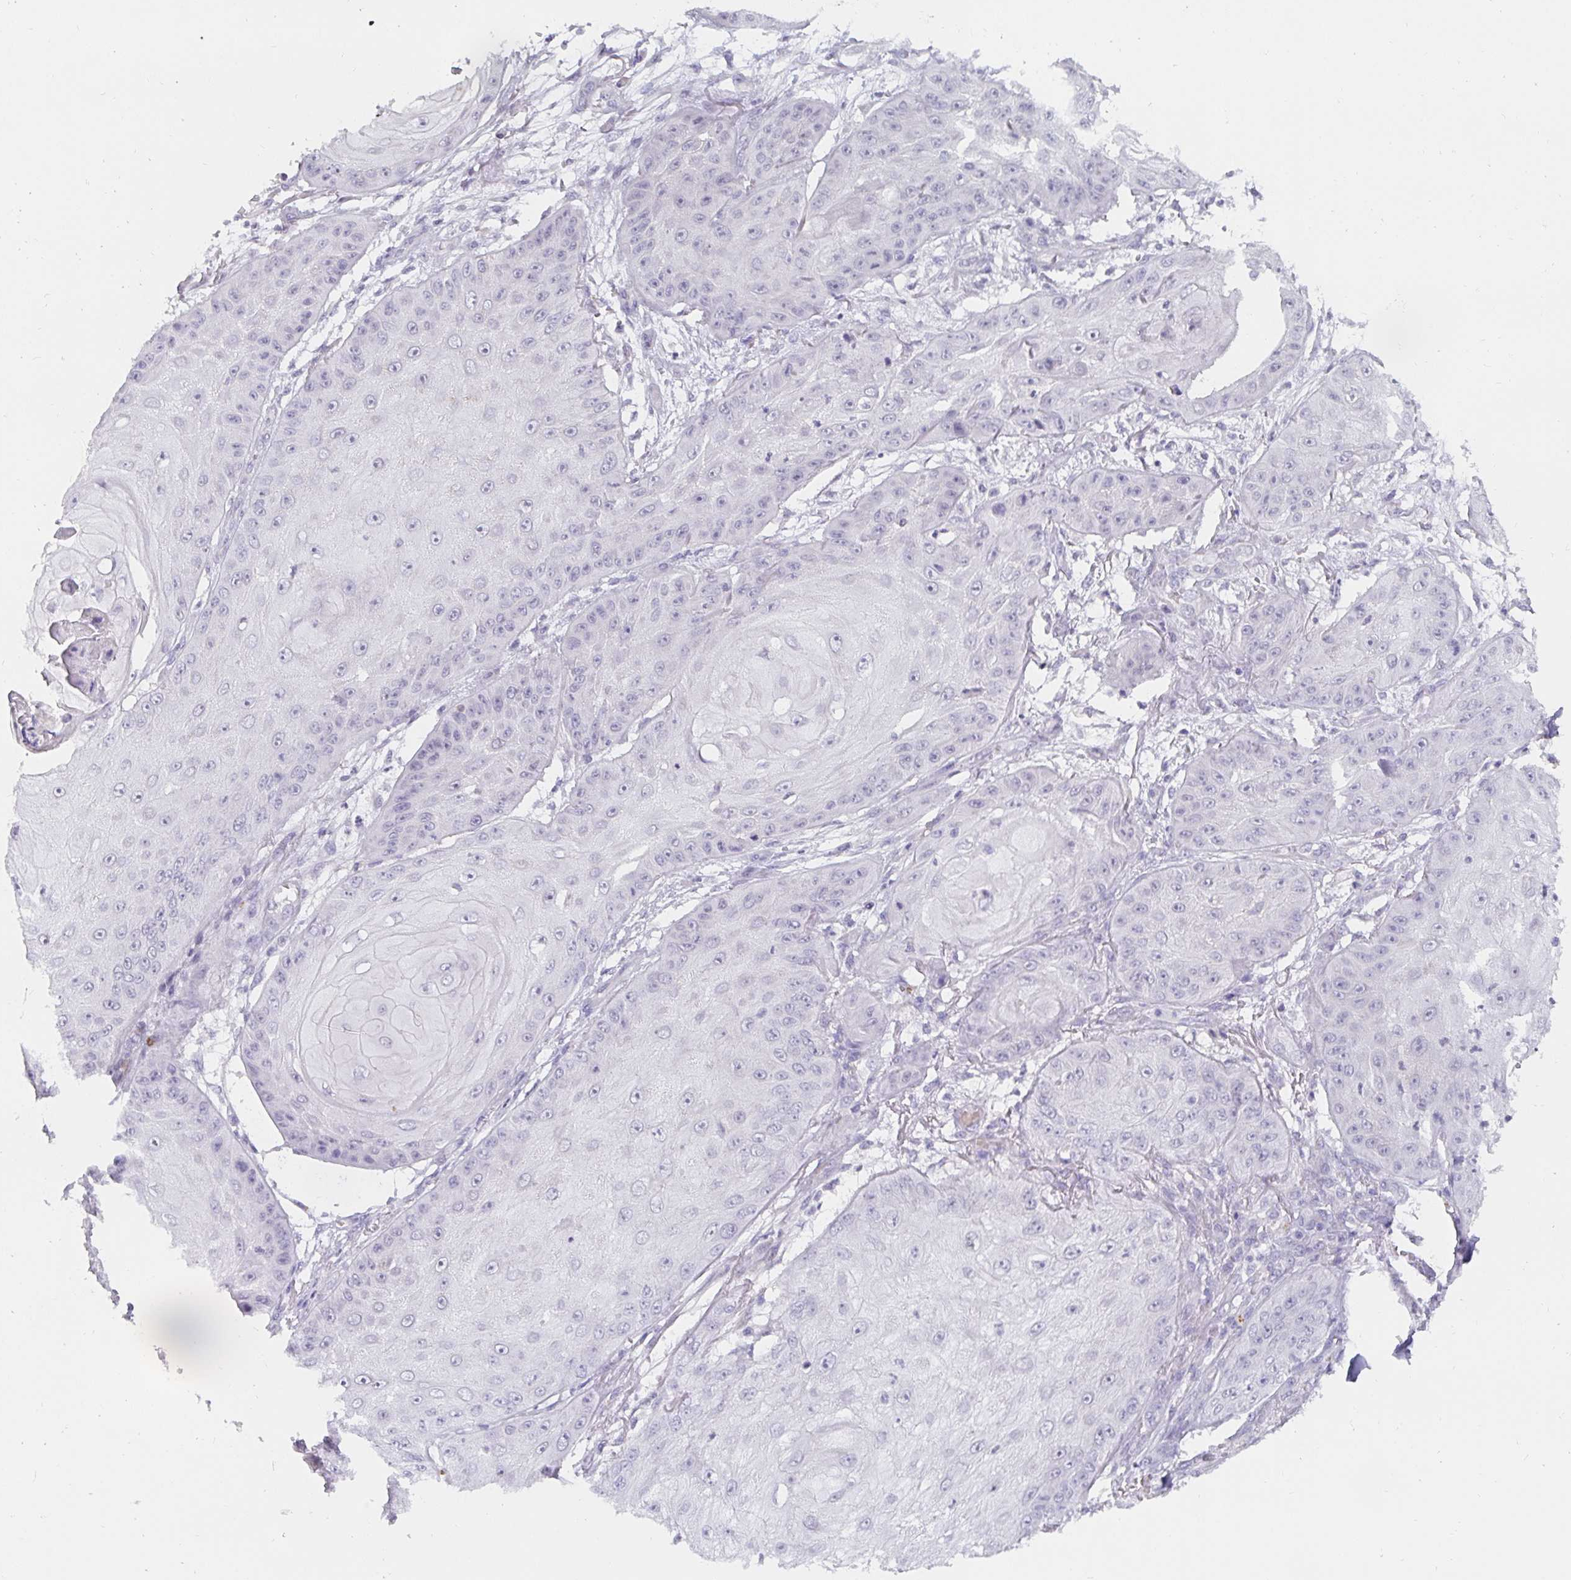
{"staining": {"intensity": "negative", "quantity": "none", "location": "none"}, "tissue": "skin cancer", "cell_type": "Tumor cells", "image_type": "cancer", "snomed": [{"axis": "morphology", "description": "Squamous cell carcinoma, NOS"}, {"axis": "topography", "description": "Skin"}], "caption": "An image of human squamous cell carcinoma (skin) is negative for staining in tumor cells.", "gene": "PDX1", "patient": {"sex": "male", "age": 70}}